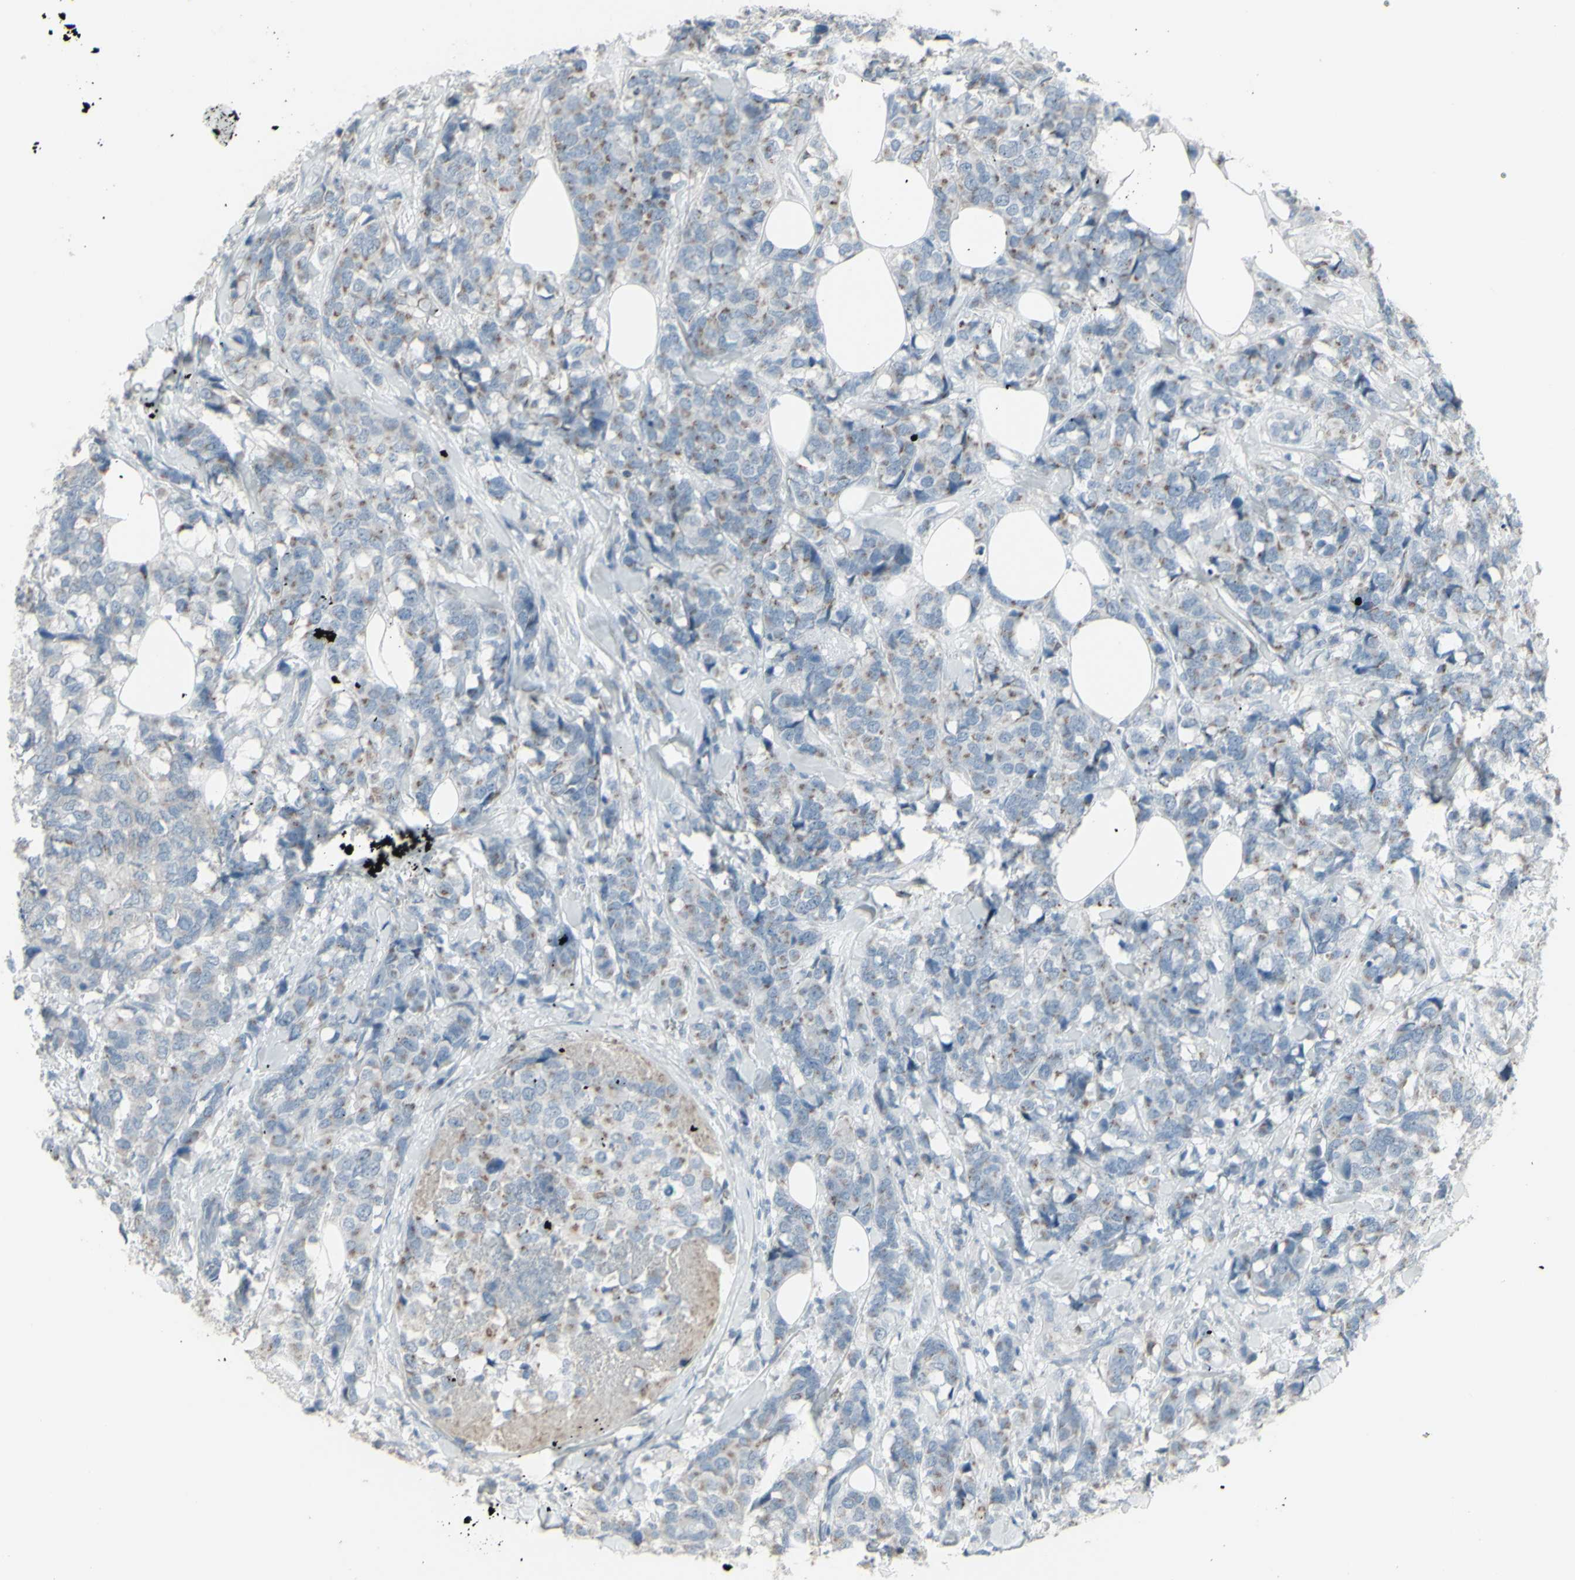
{"staining": {"intensity": "weak", "quantity": "25%-75%", "location": "cytoplasmic/membranous"}, "tissue": "breast cancer", "cell_type": "Tumor cells", "image_type": "cancer", "snomed": [{"axis": "morphology", "description": "Lobular carcinoma"}, {"axis": "topography", "description": "Breast"}], "caption": "A high-resolution photomicrograph shows IHC staining of lobular carcinoma (breast), which shows weak cytoplasmic/membranous positivity in about 25%-75% of tumor cells.", "gene": "CD79B", "patient": {"sex": "female", "age": 59}}